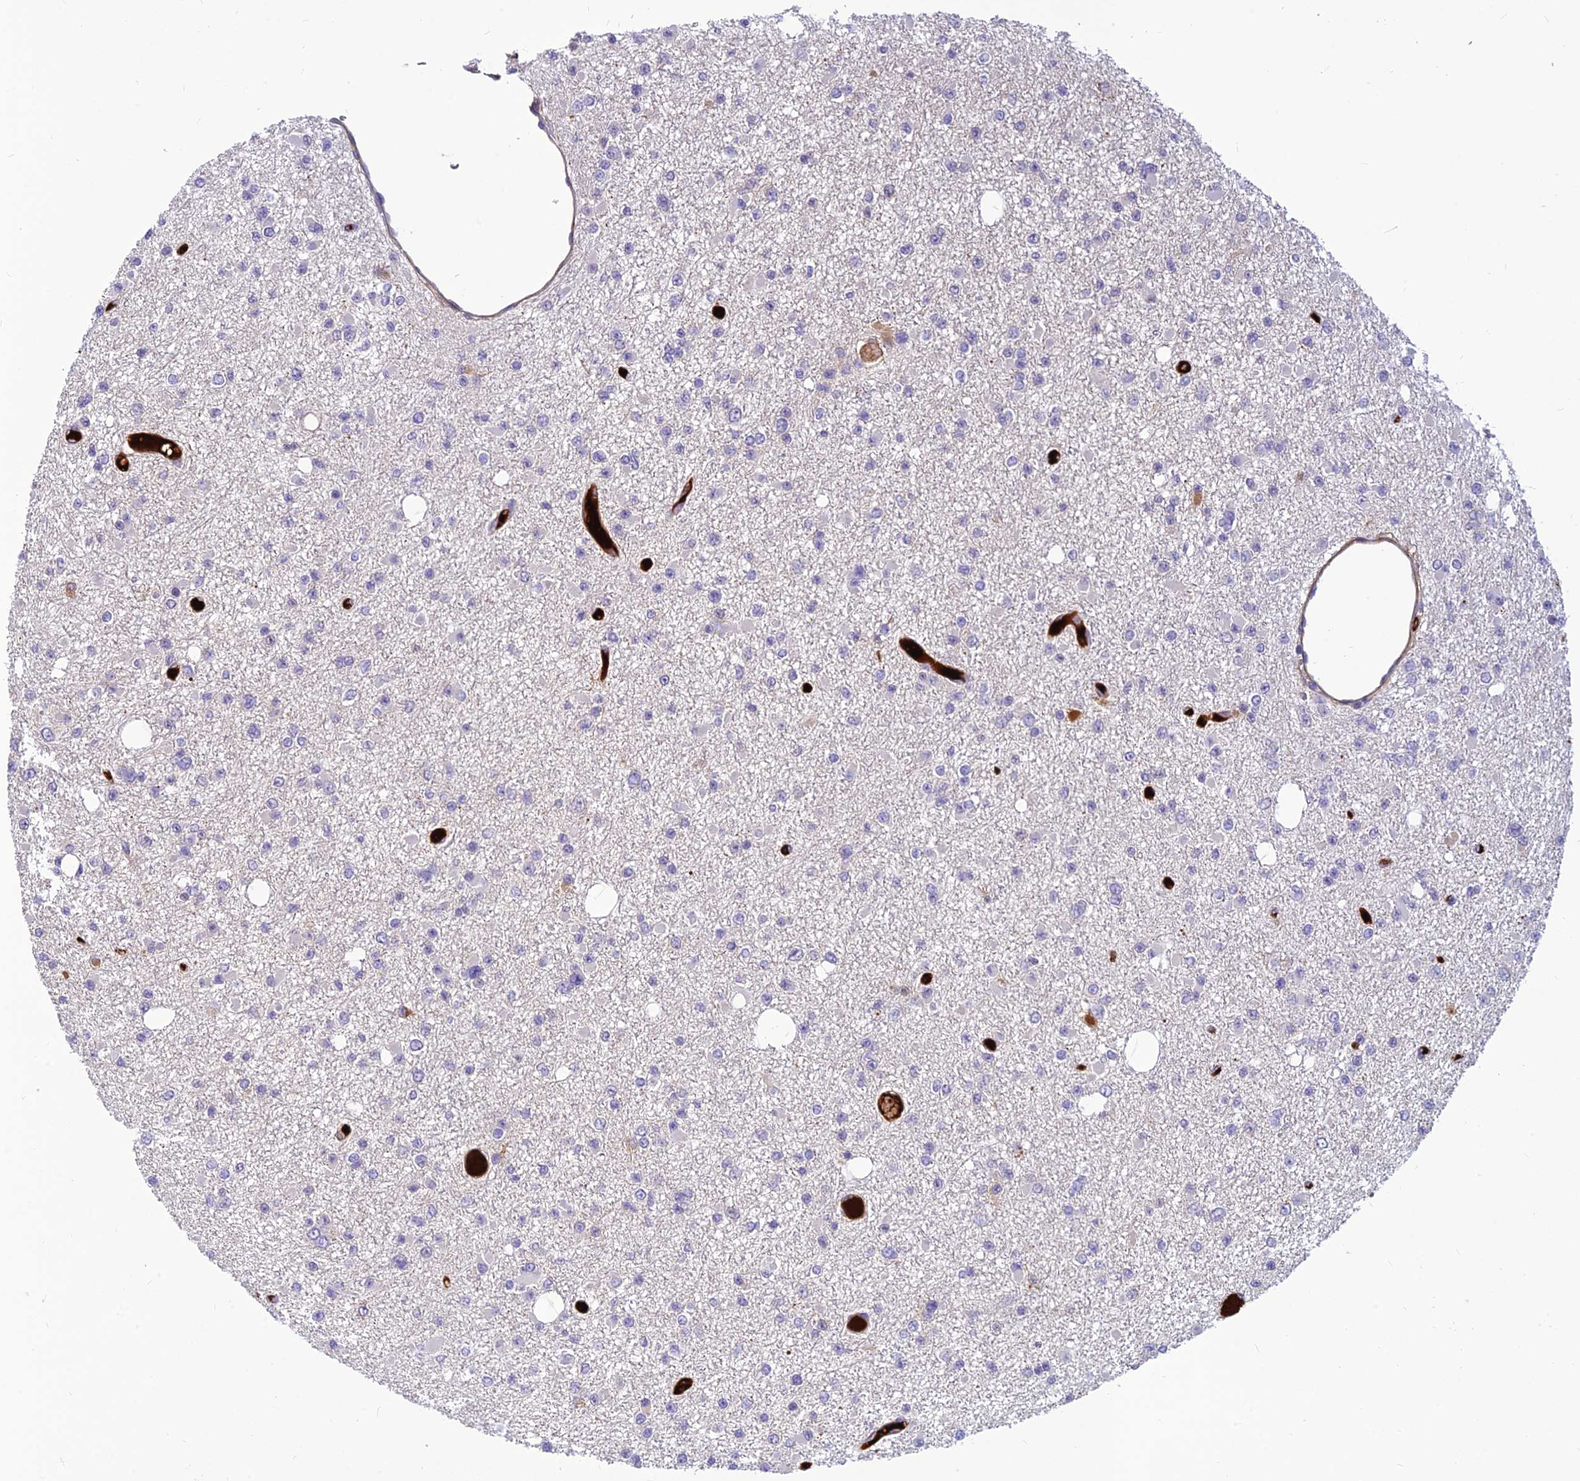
{"staining": {"intensity": "negative", "quantity": "none", "location": "none"}, "tissue": "glioma", "cell_type": "Tumor cells", "image_type": "cancer", "snomed": [{"axis": "morphology", "description": "Glioma, malignant, Low grade"}, {"axis": "topography", "description": "Brain"}], "caption": "Glioma was stained to show a protein in brown. There is no significant staining in tumor cells. Nuclei are stained in blue.", "gene": "CLEC11A", "patient": {"sex": "female", "age": 22}}